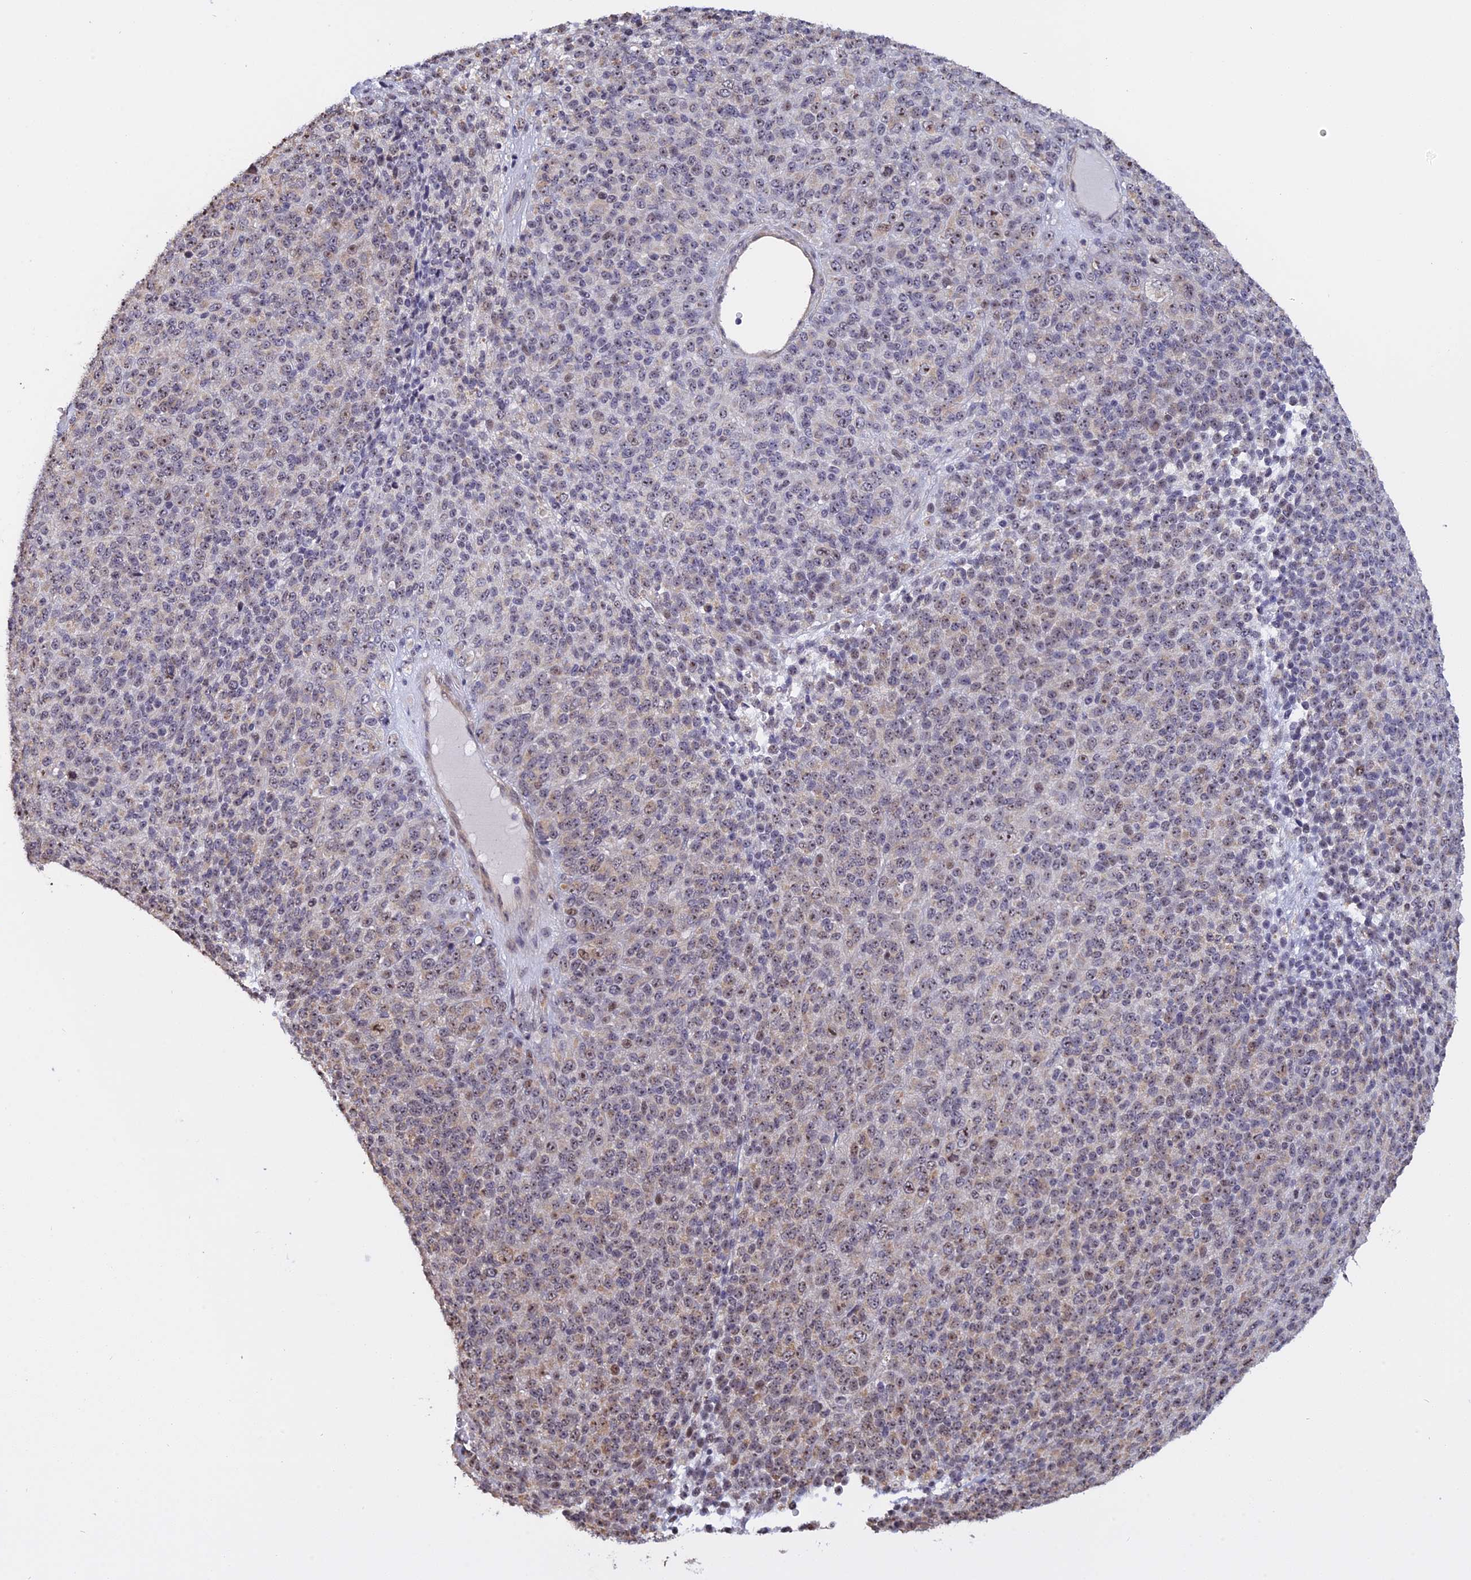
{"staining": {"intensity": "weak", "quantity": "<25%", "location": "nuclear"}, "tissue": "melanoma", "cell_type": "Tumor cells", "image_type": "cancer", "snomed": [{"axis": "morphology", "description": "Malignant melanoma, Metastatic site"}, {"axis": "topography", "description": "Brain"}], "caption": "This is an immunohistochemistry micrograph of malignant melanoma (metastatic site). There is no staining in tumor cells.", "gene": "MGA", "patient": {"sex": "female", "age": 56}}